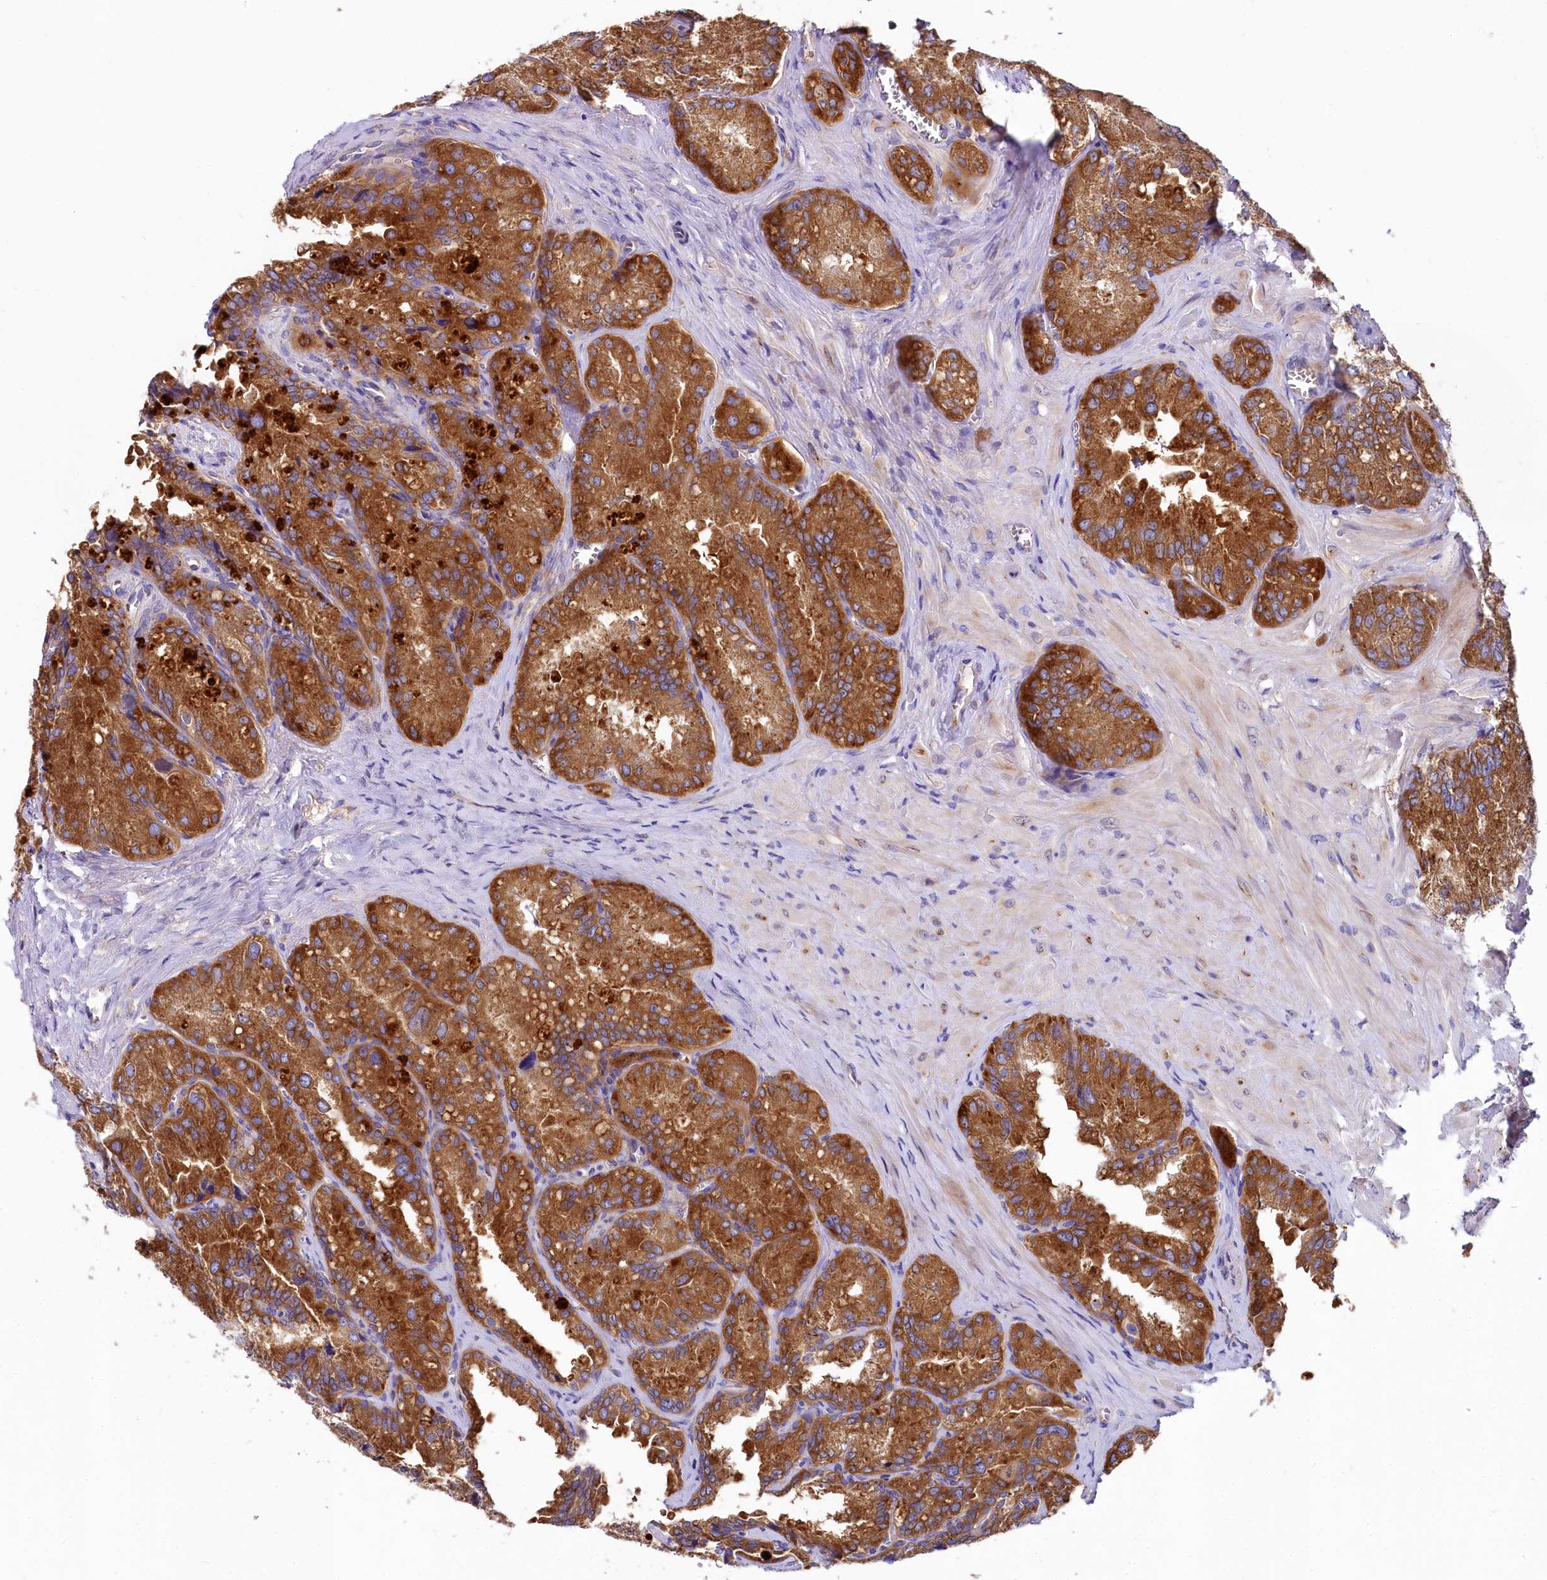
{"staining": {"intensity": "strong", "quantity": ">75%", "location": "cytoplasmic/membranous"}, "tissue": "seminal vesicle", "cell_type": "Glandular cells", "image_type": "normal", "snomed": [{"axis": "morphology", "description": "Normal tissue, NOS"}, {"axis": "topography", "description": "Seminal veicle"}], "caption": "Brown immunohistochemical staining in normal seminal vesicle displays strong cytoplasmic/membranous positivity in about >75% of glandular cells.", "gene": "QARS1", "patient": {"sex": "male", "age": 62}}